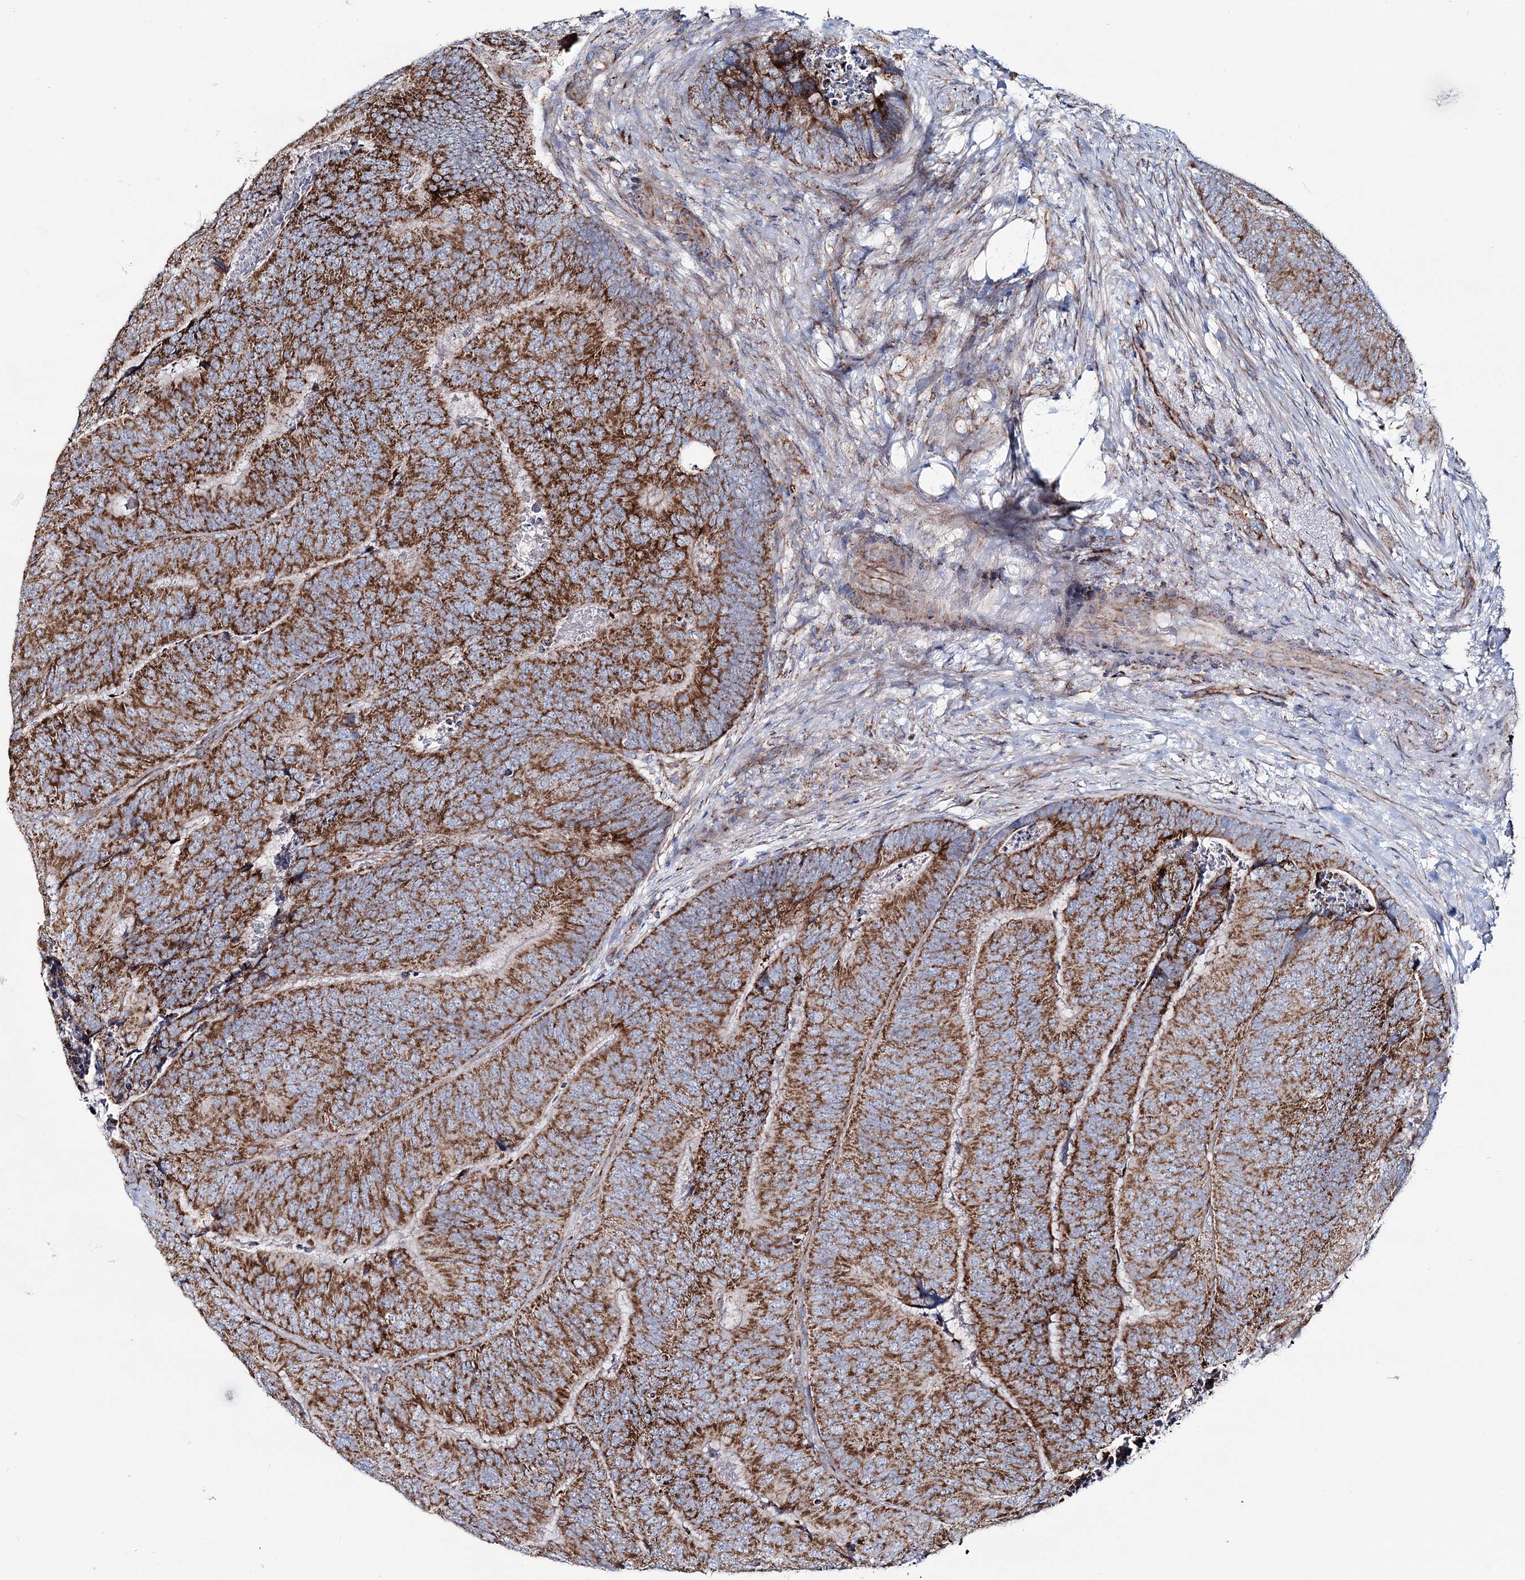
{"staining": {"intensity": "moderate", "quantity": ">75%", "location": "cytoplasmic/membranous"}, "tissue": "colorectal cancer", "cell_type": "Tumor cells", "image_type": "cancer", "snomed": [{"axis": "morphology", "description": "Adenocarcinoma, NOS"}, {"axis": "topography", "description": "Colon"}], "caption": "The immunohistochemical stain shows moderate cytoplasmic/membranous positivity in tumor cells of adenocarcinoma (colorectal) tissue.", "gene": "ARHGAP6", "patient": {"sex": "female", "age": 67}}